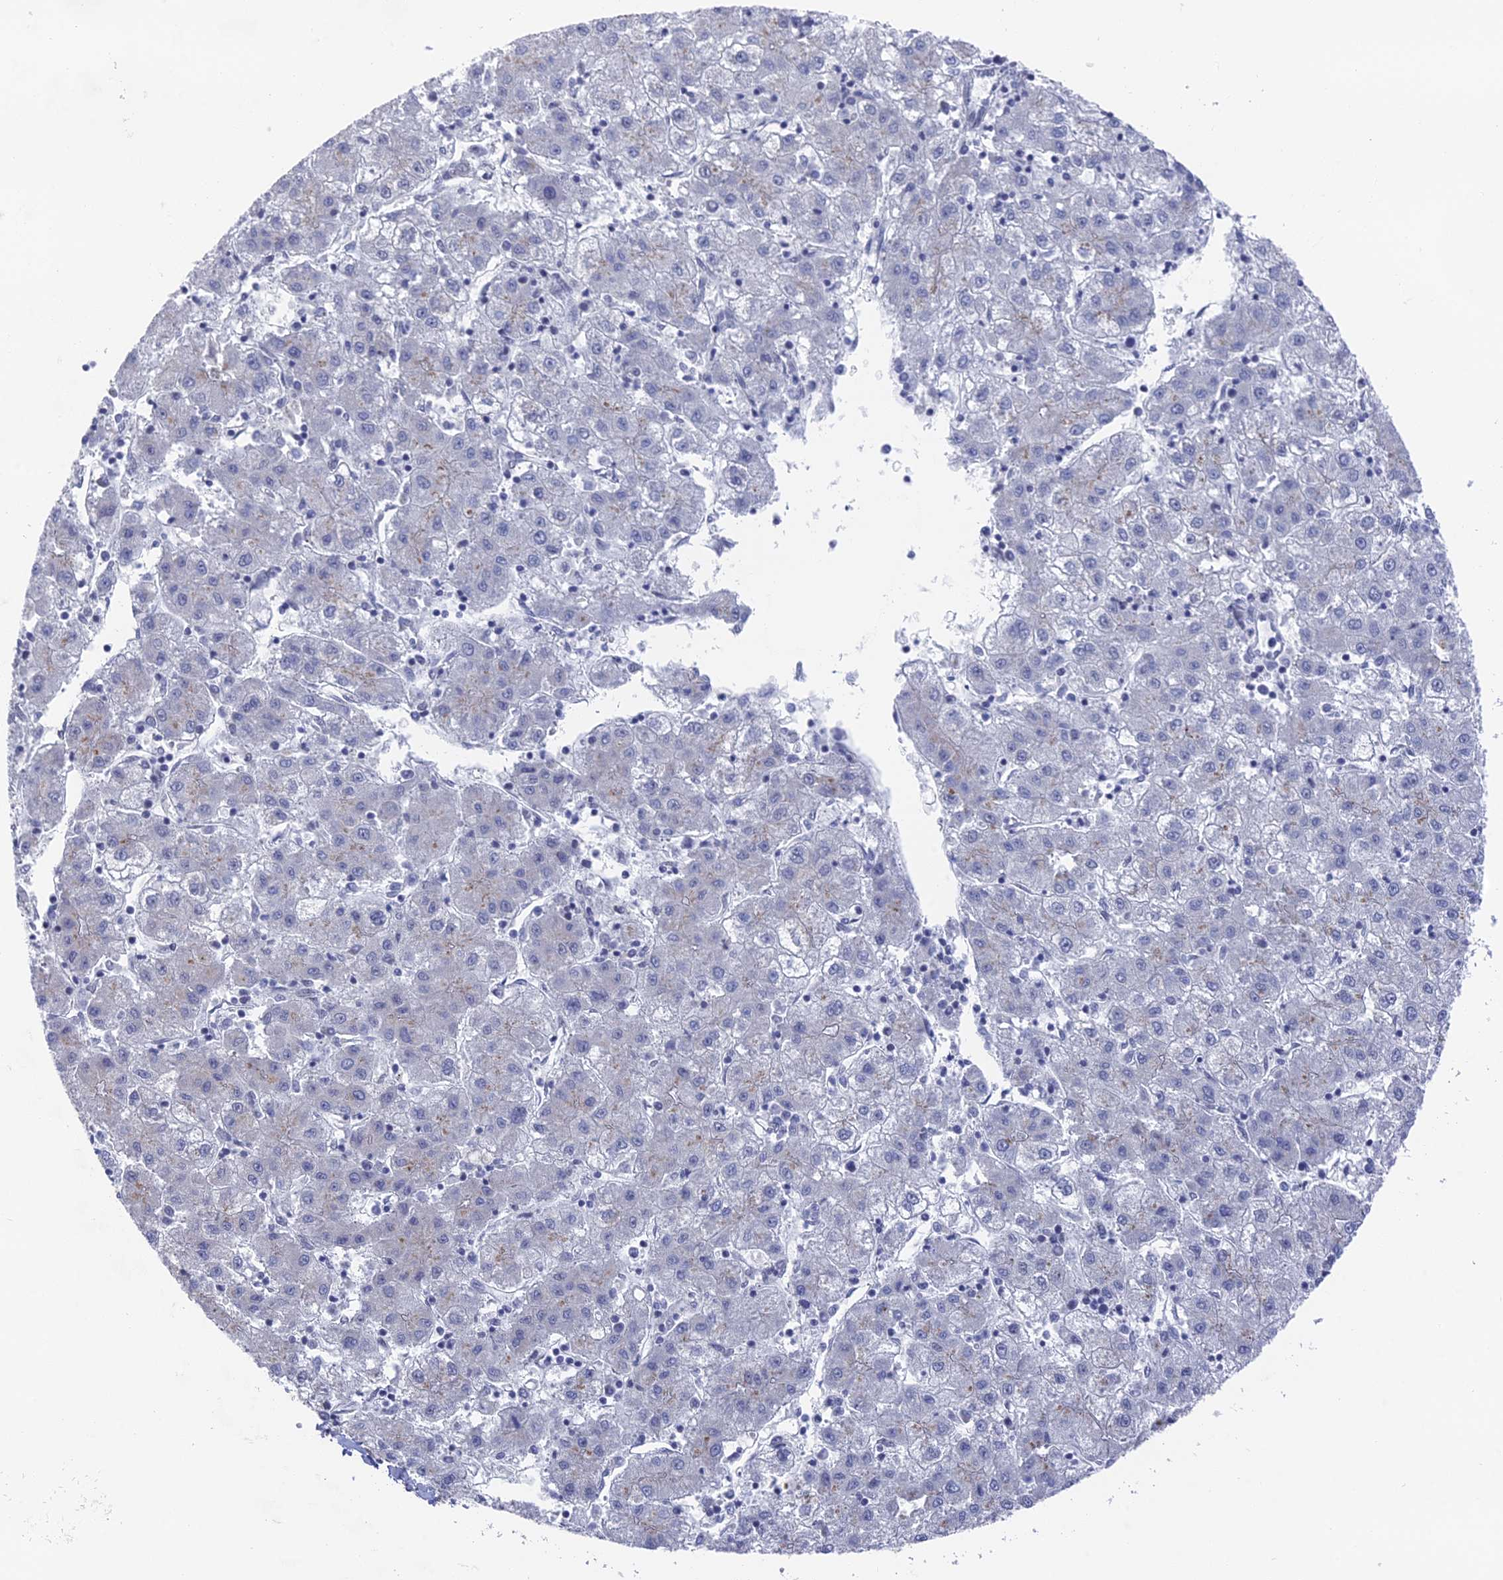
{"staining": {"intensity": "negative", "quantity": "none", "location": "none"}, "tissue": "liver cancer", "cell_type": "Tumor cells", "image_type": "cancer", "snomed": [{"axis": "morphology", "description": "Carcinoma, Hepatocellular, NOS"}, {"axis": "topography", "description": "Liver"}], "caption": "IHC micrograph of neoplastic tissue: human liver hepatocellular carcinoma stained with DAB (3,3'-diaminobenzidine) shows no significant protein positivity in tumor cells.", "gene": "FHIP2A", "patient": {"sex": "male", "age": 72}}